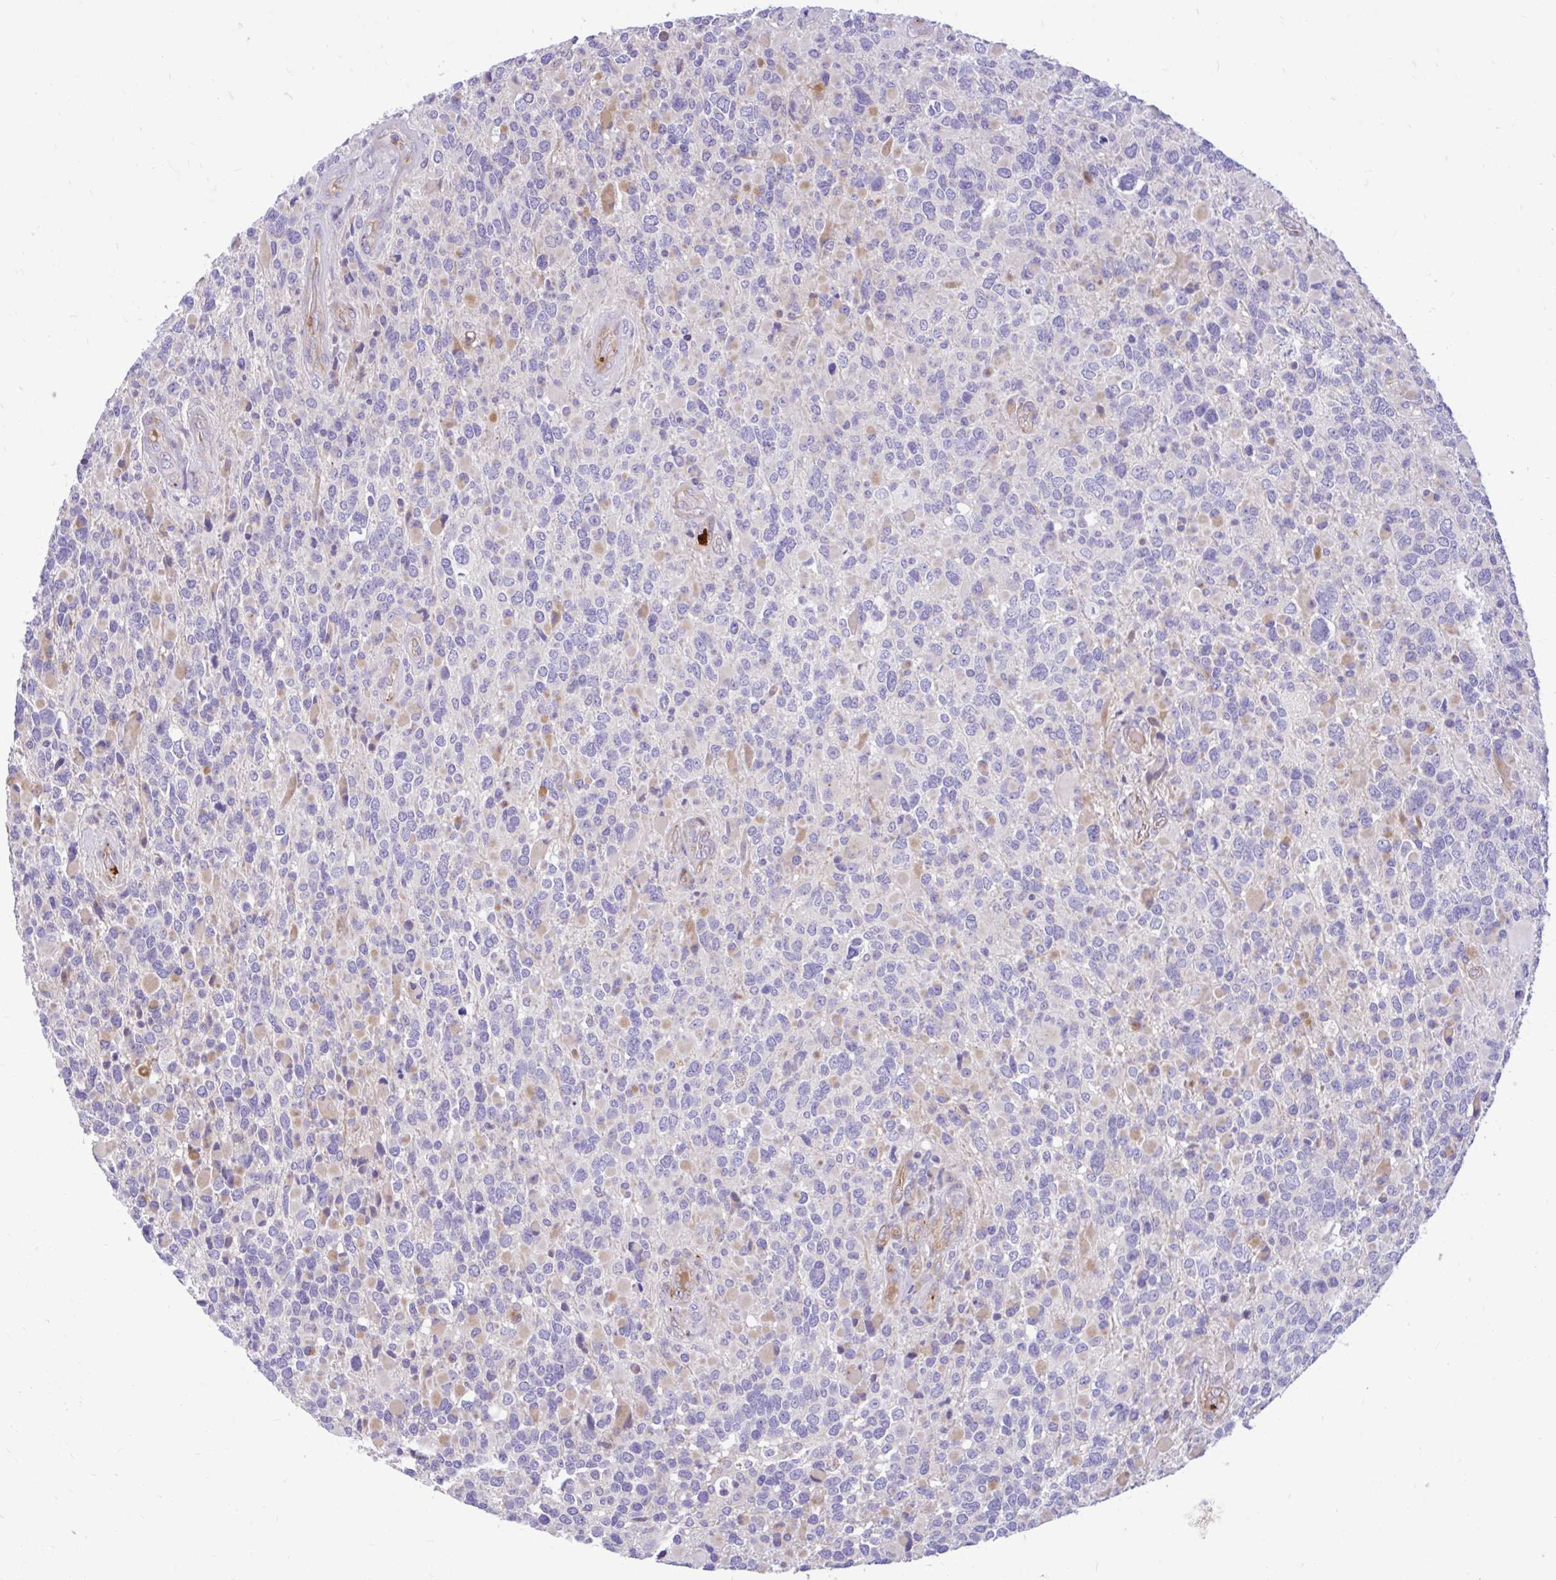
{"staining": {"intensity": "negative", "quantity": "none", "location": "none"}, "tissue": "glioma", "cell_type": "Tumor cells", "image_type": "cancer", "snomed": [{"axis": "morphology", "description": "Glioma, malignant, High grade"}, {"axis": "topography", "description": "Brain"}], "caption": "A micrograph of human malignant glioma (high-grade) is negative for staining in tumor cells.", "gene": "ESPNL", "patient": {"sex": "female", "age": 40}}